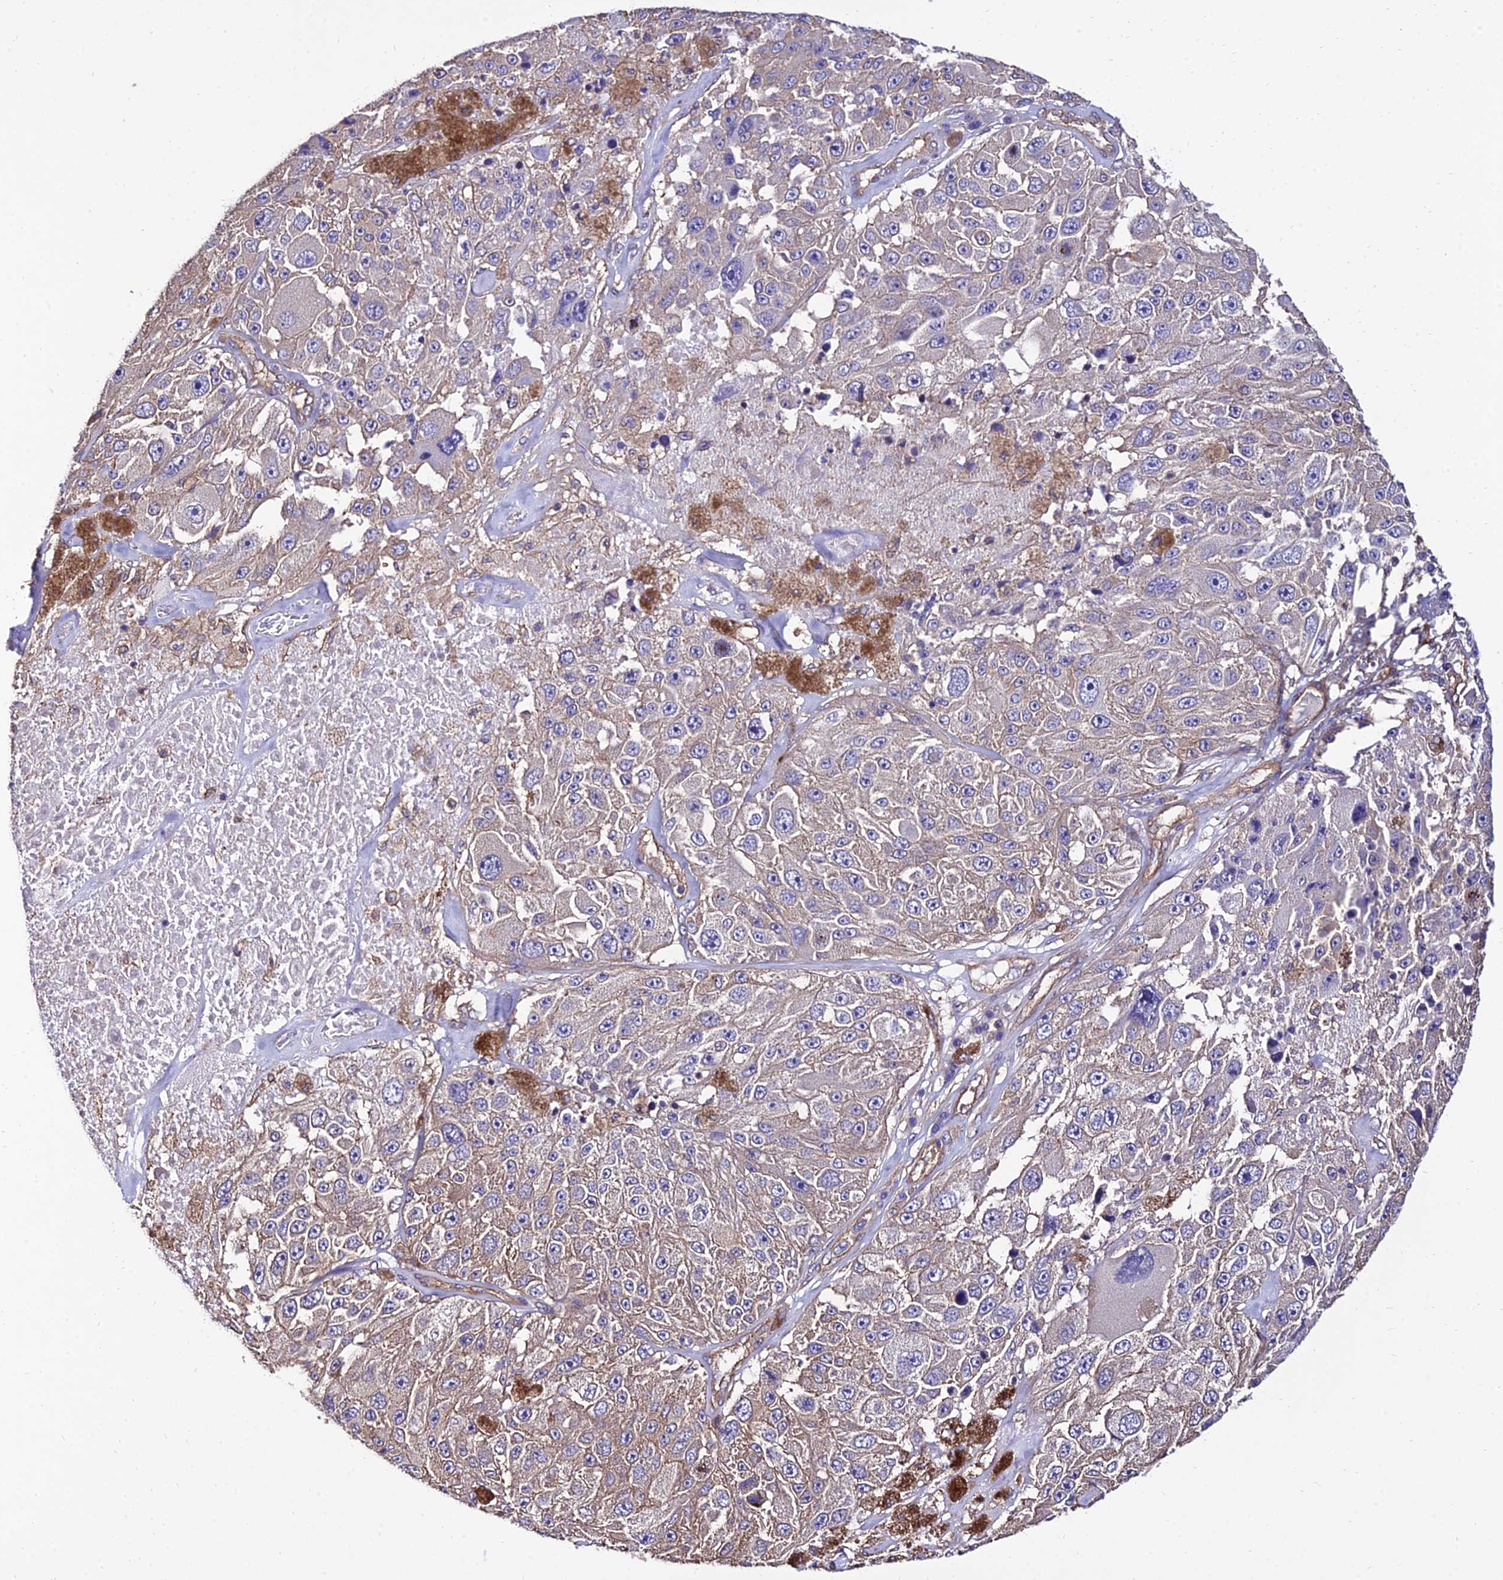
{"staining": {"intensity": "weak", "quantity": "25%-75%", "location": "cytoplasmic/membranous"}, "tissue": "melanoma", "cell_type": "Tumor cells", "image_type": "cancer", "snomed": [{"axis": "morphology", "description": "Malignant melanoma, Metastatic site"}, {"axis": "topography", "description": "Lymph node"}], "caption": "Immunohistochemistry micrograph of malignant melanoma (metastatic site) stained for a protein (brown), which displays low levels of weak cytoplasmic/membranous positivity in about 25%-75% of tumor cells.", "gene": "CALM2", "patient": {"sex": "male", "age": 62}}